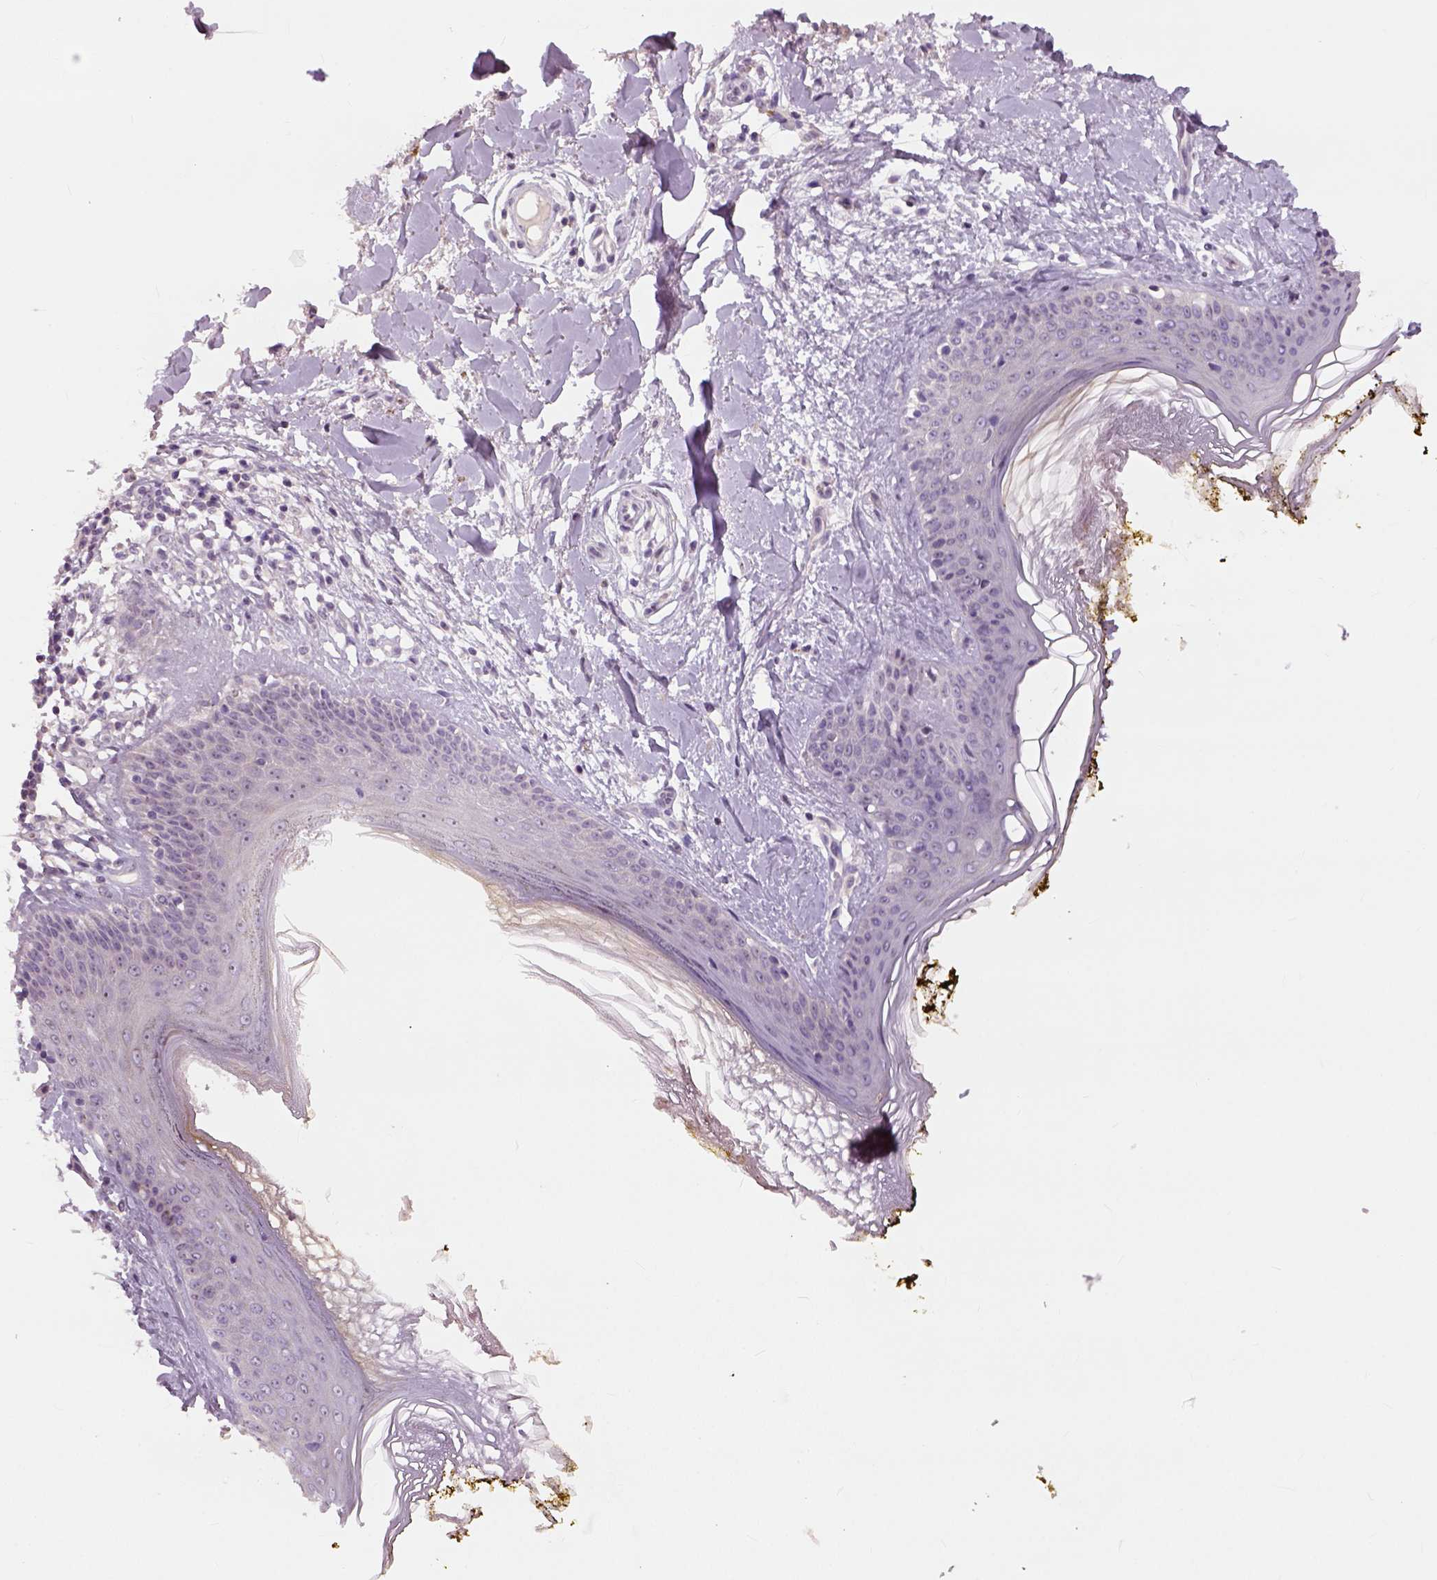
{"staining": {"intensity": "negative", "quantity": "none", "location": "none"}, "tissue": "skin", "cell_type": "Fibroblasts", "image_type": "normal", "snomed": [{"axis": "morphology", "description": "Normal tissue, NOS"}, {"axis": "topography", "description": "Skin"}], "caption": "IHC of normal human skin reveals no staining in fibroblasts.", "gene": "NECAB1", "patient": {"sex": "female", "age": 34}}